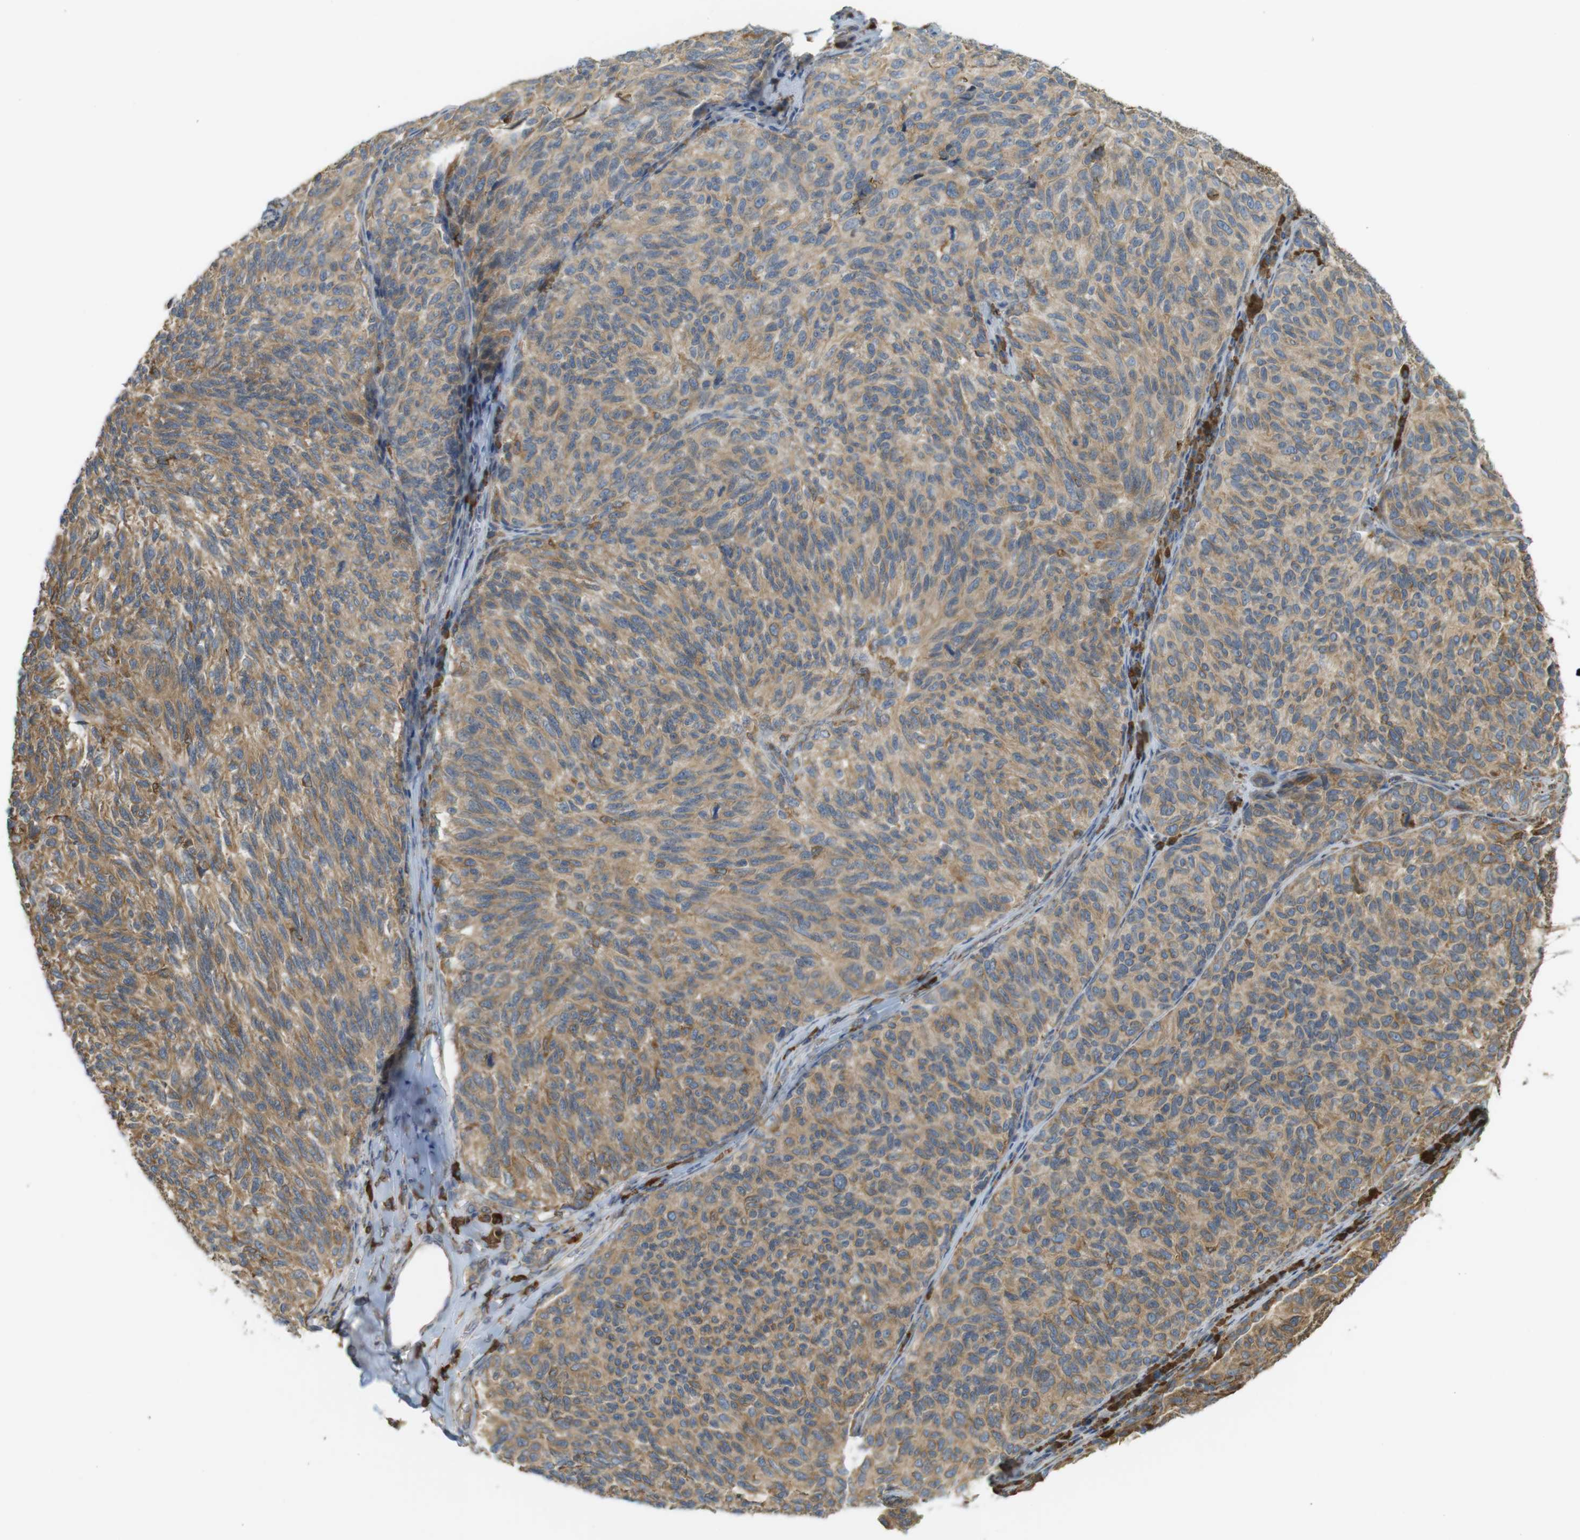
{"staining": {"intensity": "moderate", "quantity": ">75%", "location": "cytoplasmic/membranous"}, "tissue": "melanoma", "cell_type": "Tumor cells", "image_type": "cancer", "snomed": [{"axis": "morphology", "description": "Malignant melanoma, NOS"}, {"axis": "topography", "description": "Skin"}], "caption": "Human melanoma stained with a brown dye displays moderate cytoplasmic/membranous positive staining in approximately >75% of tumor cells.", "gene": "MBOAT2", "patient": {"sex": "female", "age": 73}}